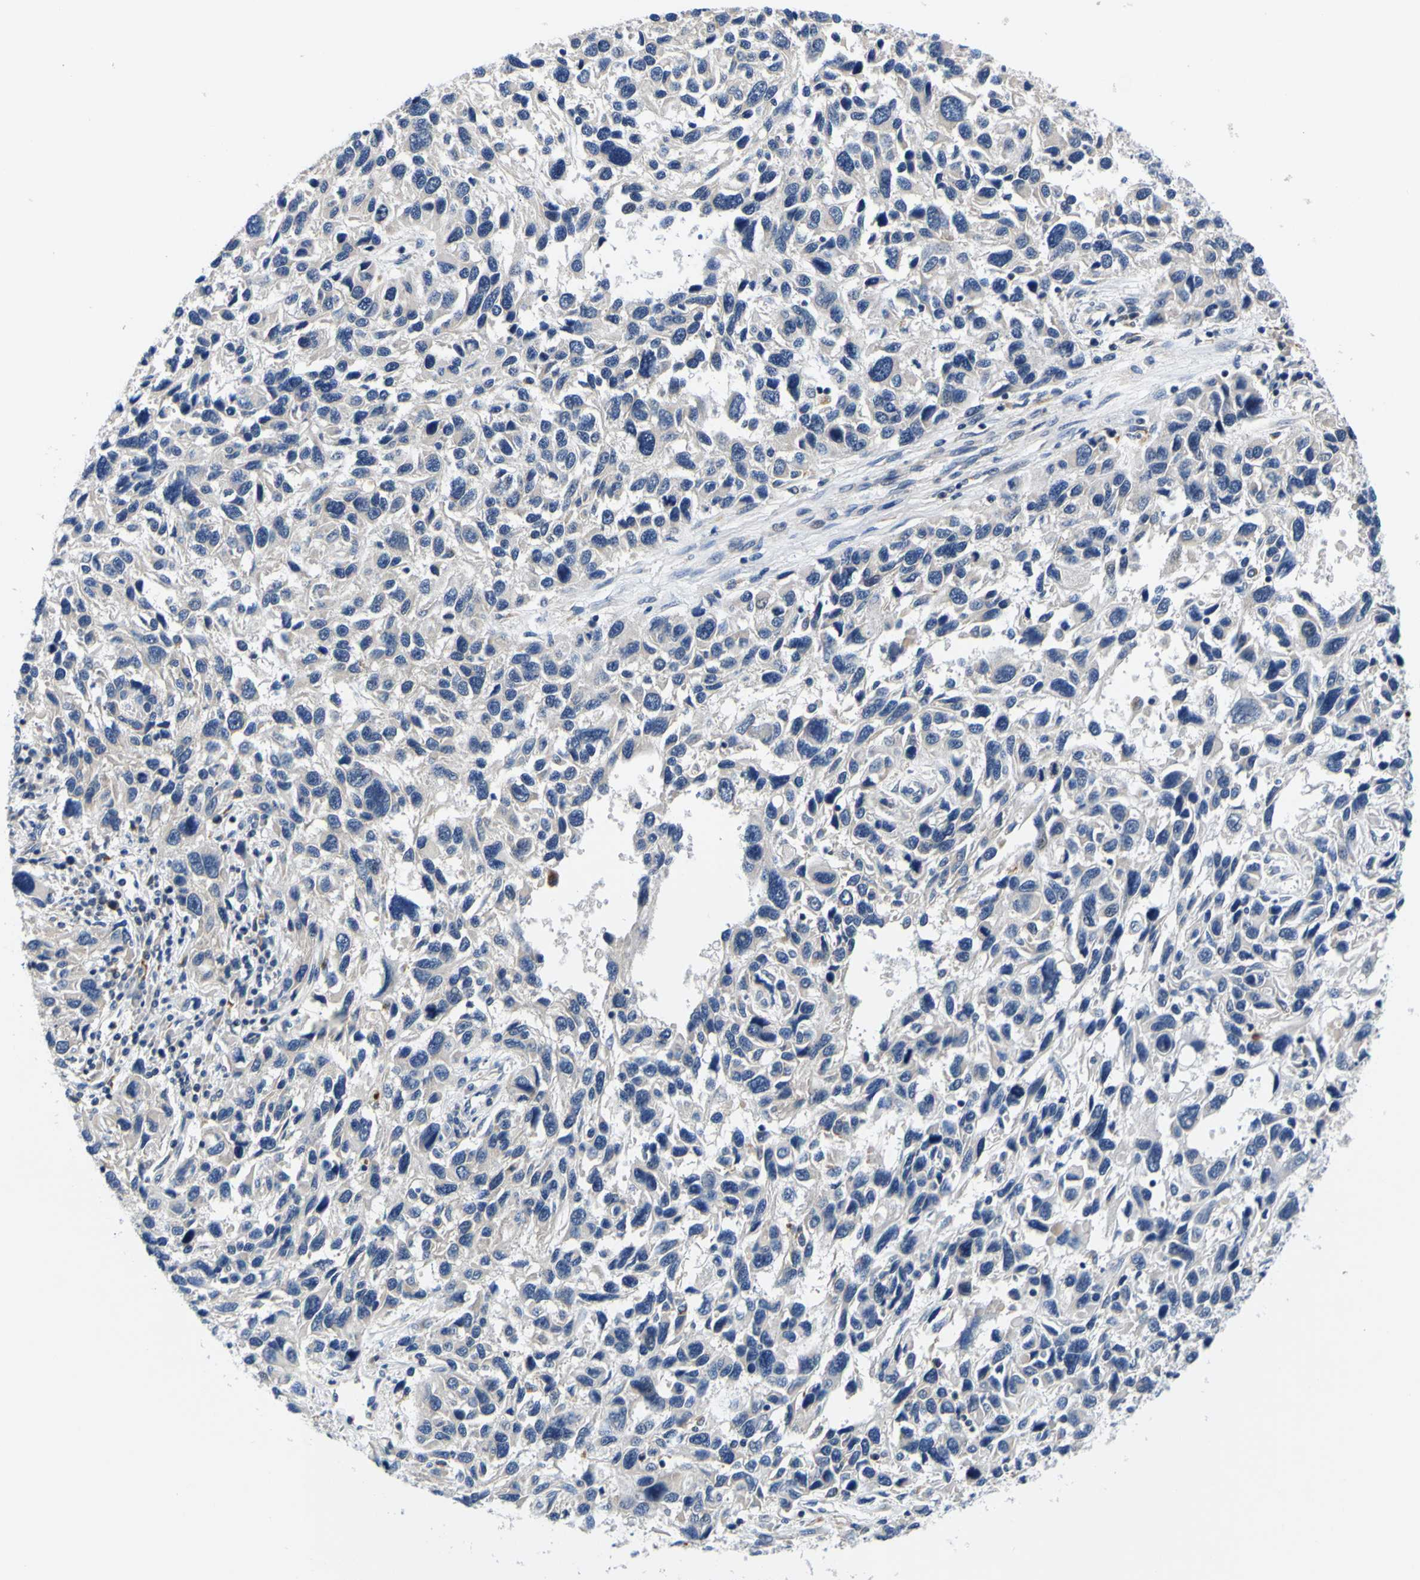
{"staining": {"intensity": "negative", "quantity": "none", "location": "none"}, "tissue": "melanoma", "cell_type": "Tumor cells", "image_type": "cancer", "snomed": [{"axis": "morphology", "description": "Malignant melanoma, NOS"}, {"axis": "topography", "description": "Skin"}], "caption": "A high-resolution micrograph shows immunohistochemistry staining of malignant melanoma, which reveals no significant staining in tumor cells.", "gene": "TNIK", "patient": {"sex": "male", "age": 53}}